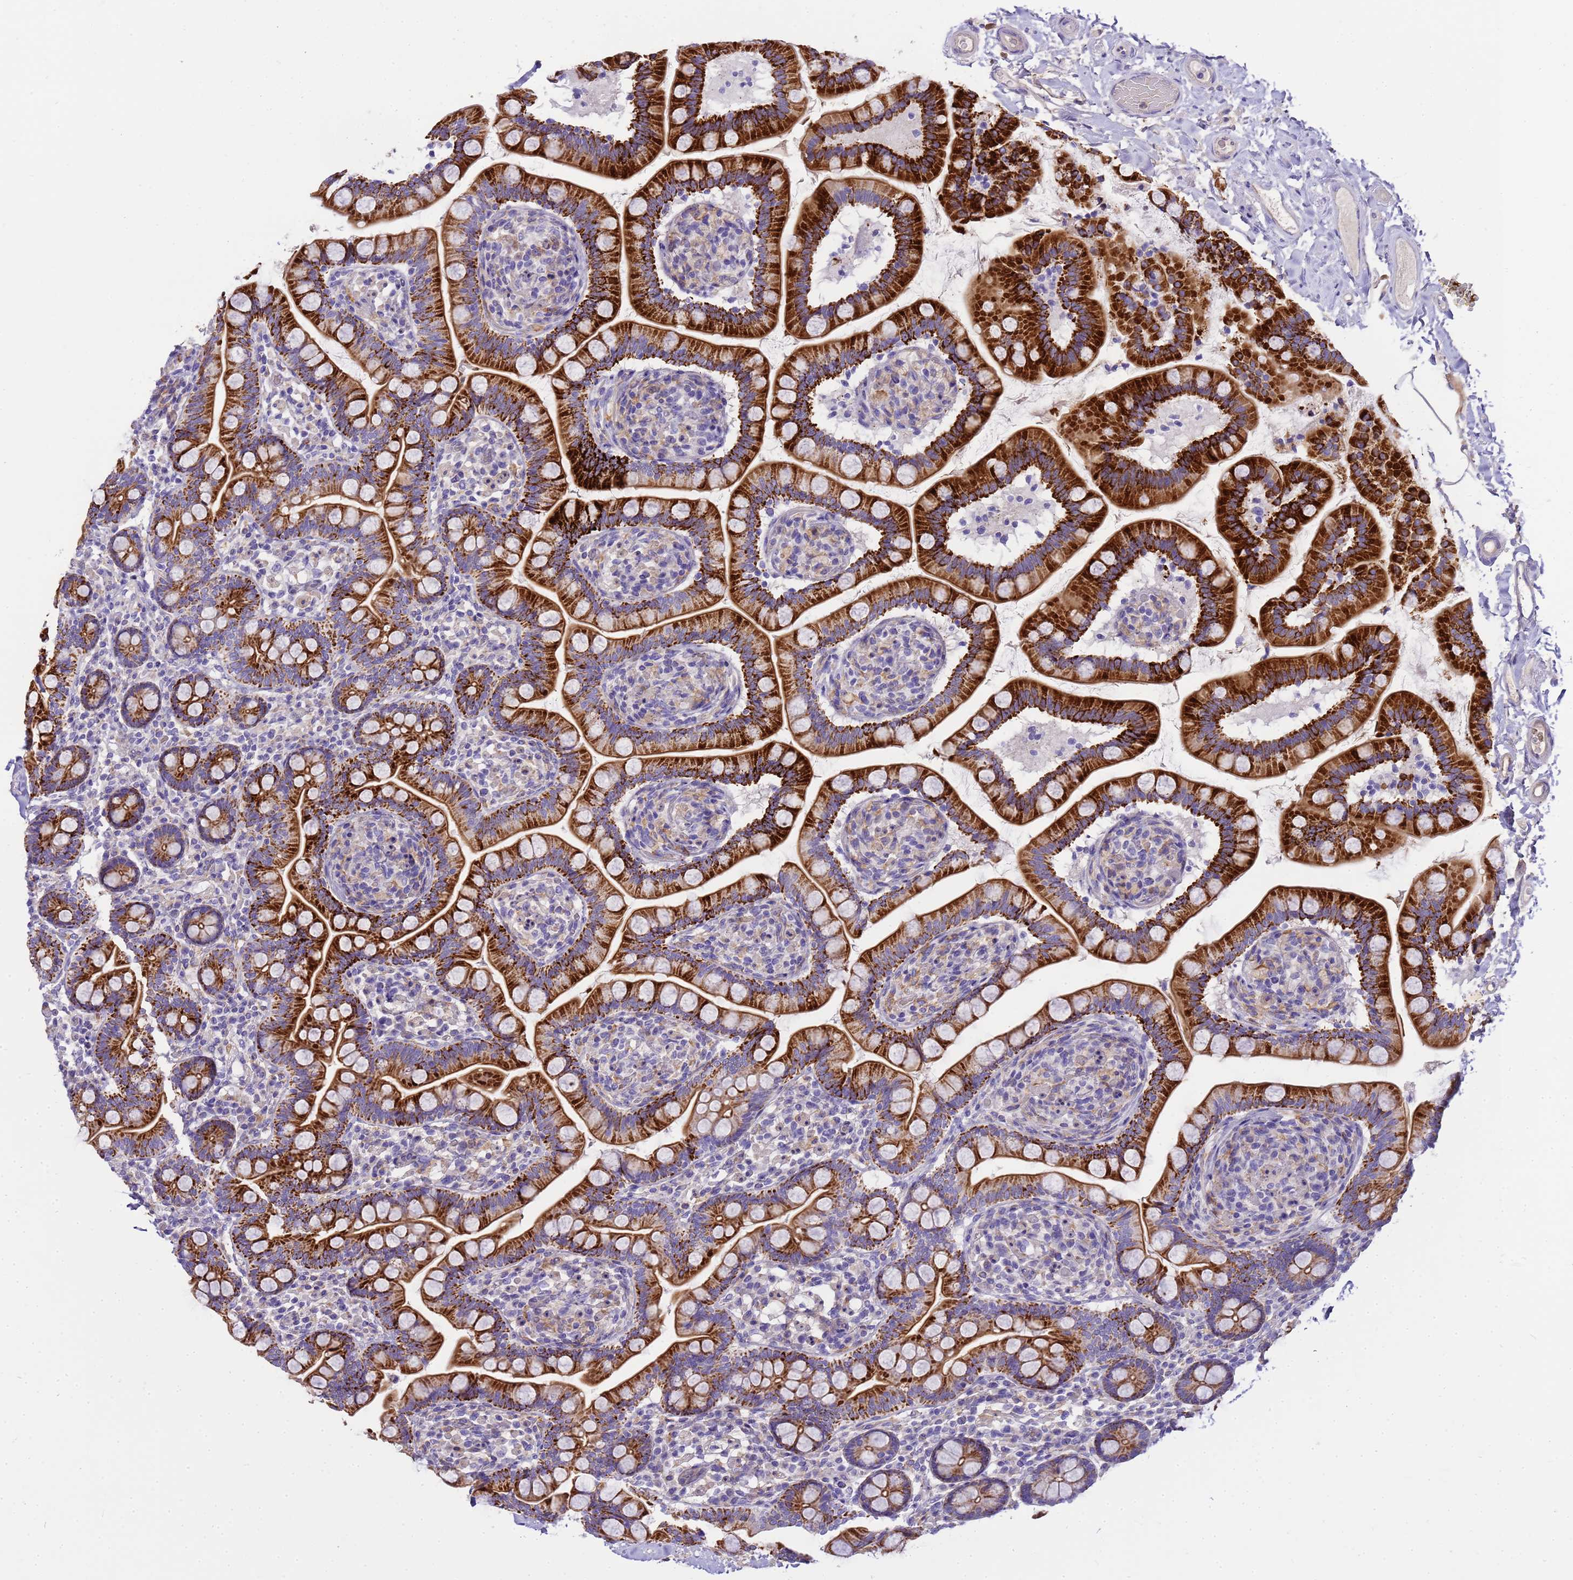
{"staining": {"intensity": "strong", "quantity": ">75%", "location": "cytoplasmic/membranous"}, "tissue": "small intestine", "cell_type": "Glandular cells", "image_type": "normal", "snomed": [{"axis": "morphology", "description": "Normal tissue, NOS"}, {"axis": "topography", "description": "Small intestine"}], "caption": "Protein expression analysis of unremarkable small intestine shows strong cytoplasmic/membranous staining in about >75% of glandular cells. (Brightfield microscopy of DAB IHC at high magnification).", "gene": "RIPPLY2", "patient": {"sex": "female", "age": 64}}